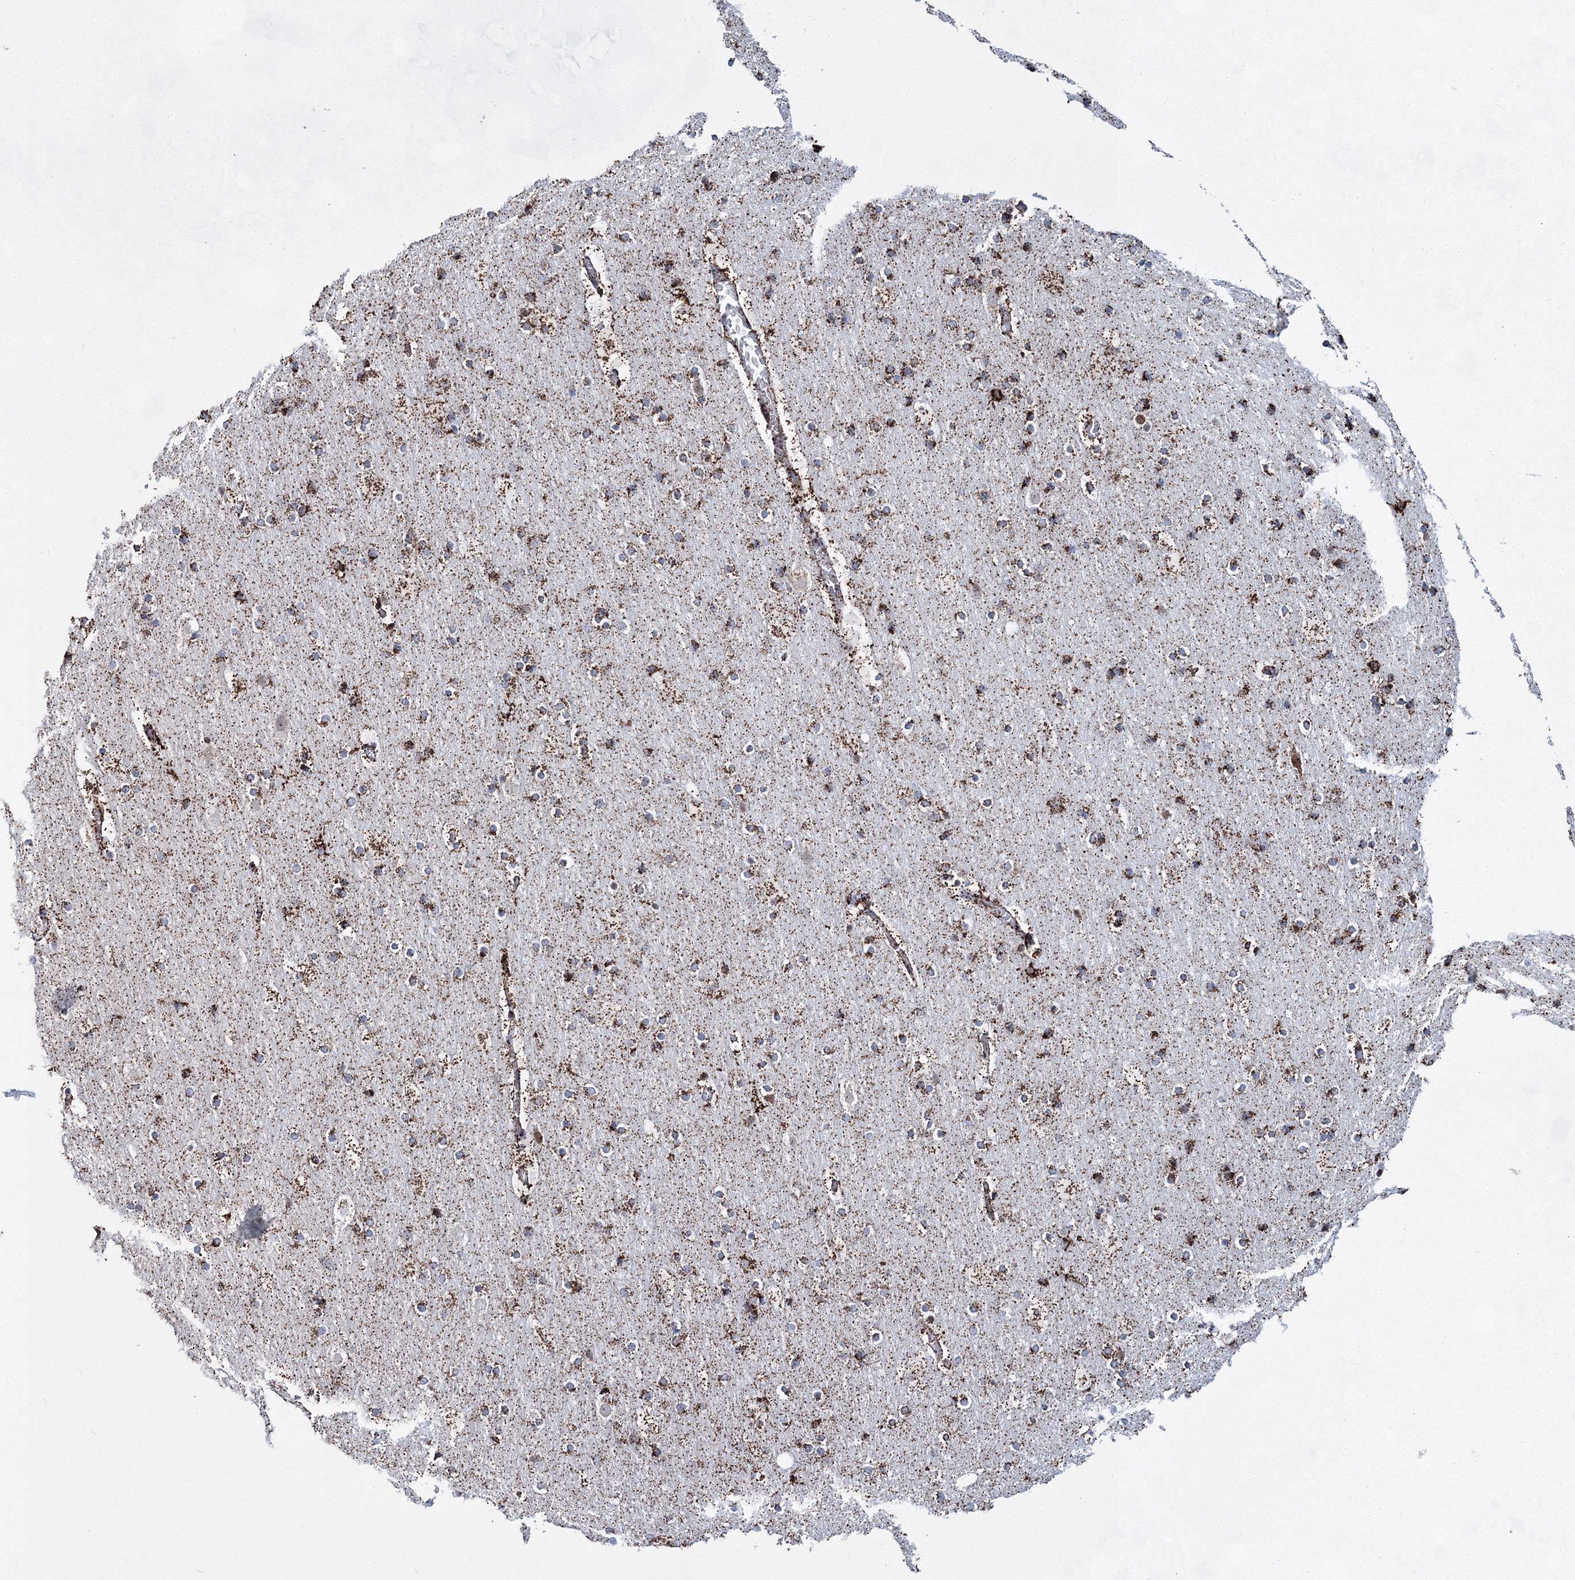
{"staining": {"intensity": "moderate", "quantity": ">75%", "location": "cytoplasmic/membranous"}, "tissue": "cerebral cortex", "cell_type": "Endothelial cells", "image_type": "normal", "snomed": [{"axis": "morphology", "description": "Normal tissue, NOS"}, {"axis": "topography", "description": "Cerebral cortex"}], "caption": "Protein staining by immunohistochemistry exhibits moderate cytoplasmic/membranous expression in approximately >75% of endothelial cells in benign cerebral cortex. (DAB IHC, brown staining for protein, blue staining for nuclei).", "gene": "HADHB", "patient": {"sex": "male", "age": 57}}